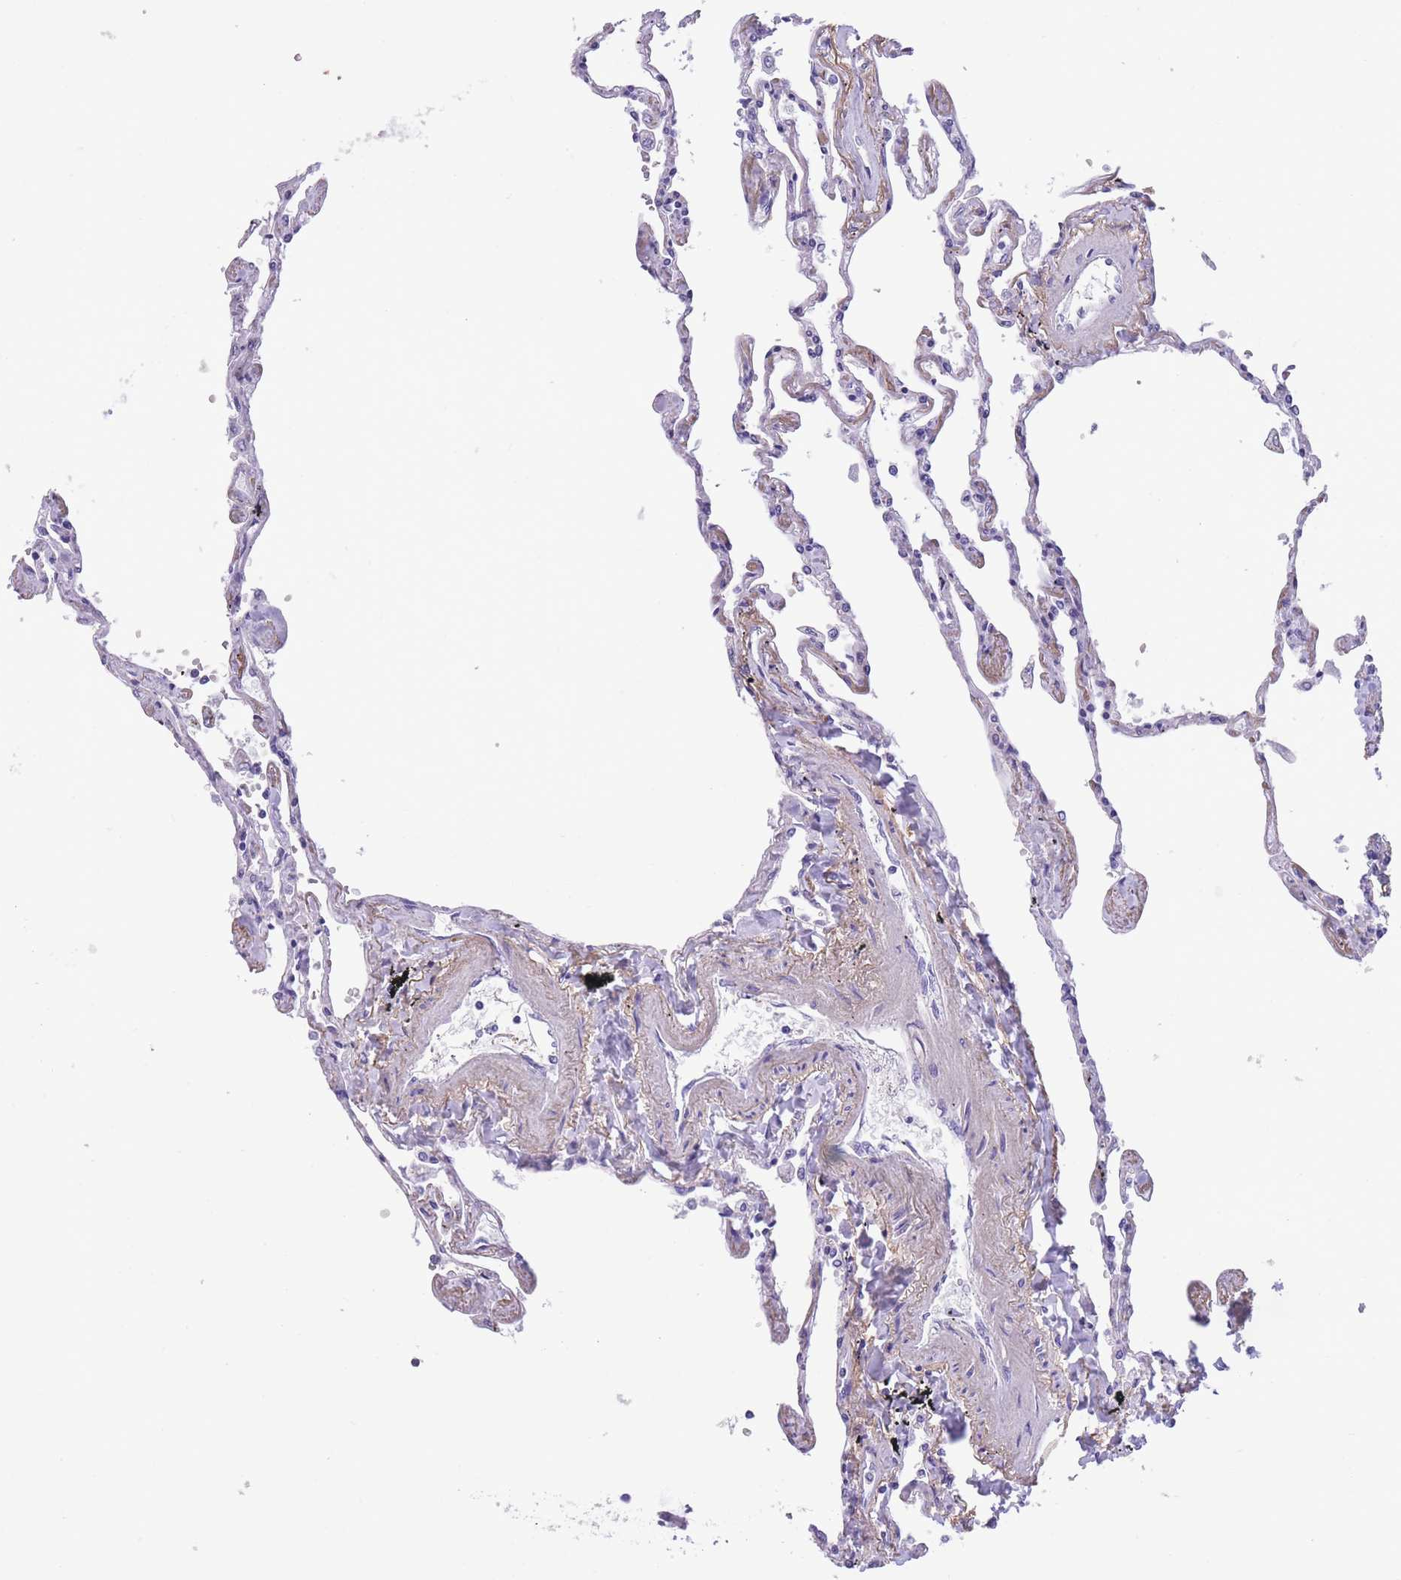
{"staining": {"intensity": "negative", "quantity": "none", "location": "none"}, "tissue": "lung", "cell_type": "Alveolar cells", "image_type": "normal", "snomed": [{"axis": "morphology", "description": "Normal tissue, NOS"}, {"axis": "topography", "description": "Lung"}], "caption": "Photomicrograph shows no significant protein expression in alveolar cells of unremarkable lung.", "gene": "RAI2", "patient": {"sex": "female", "age": 67}}